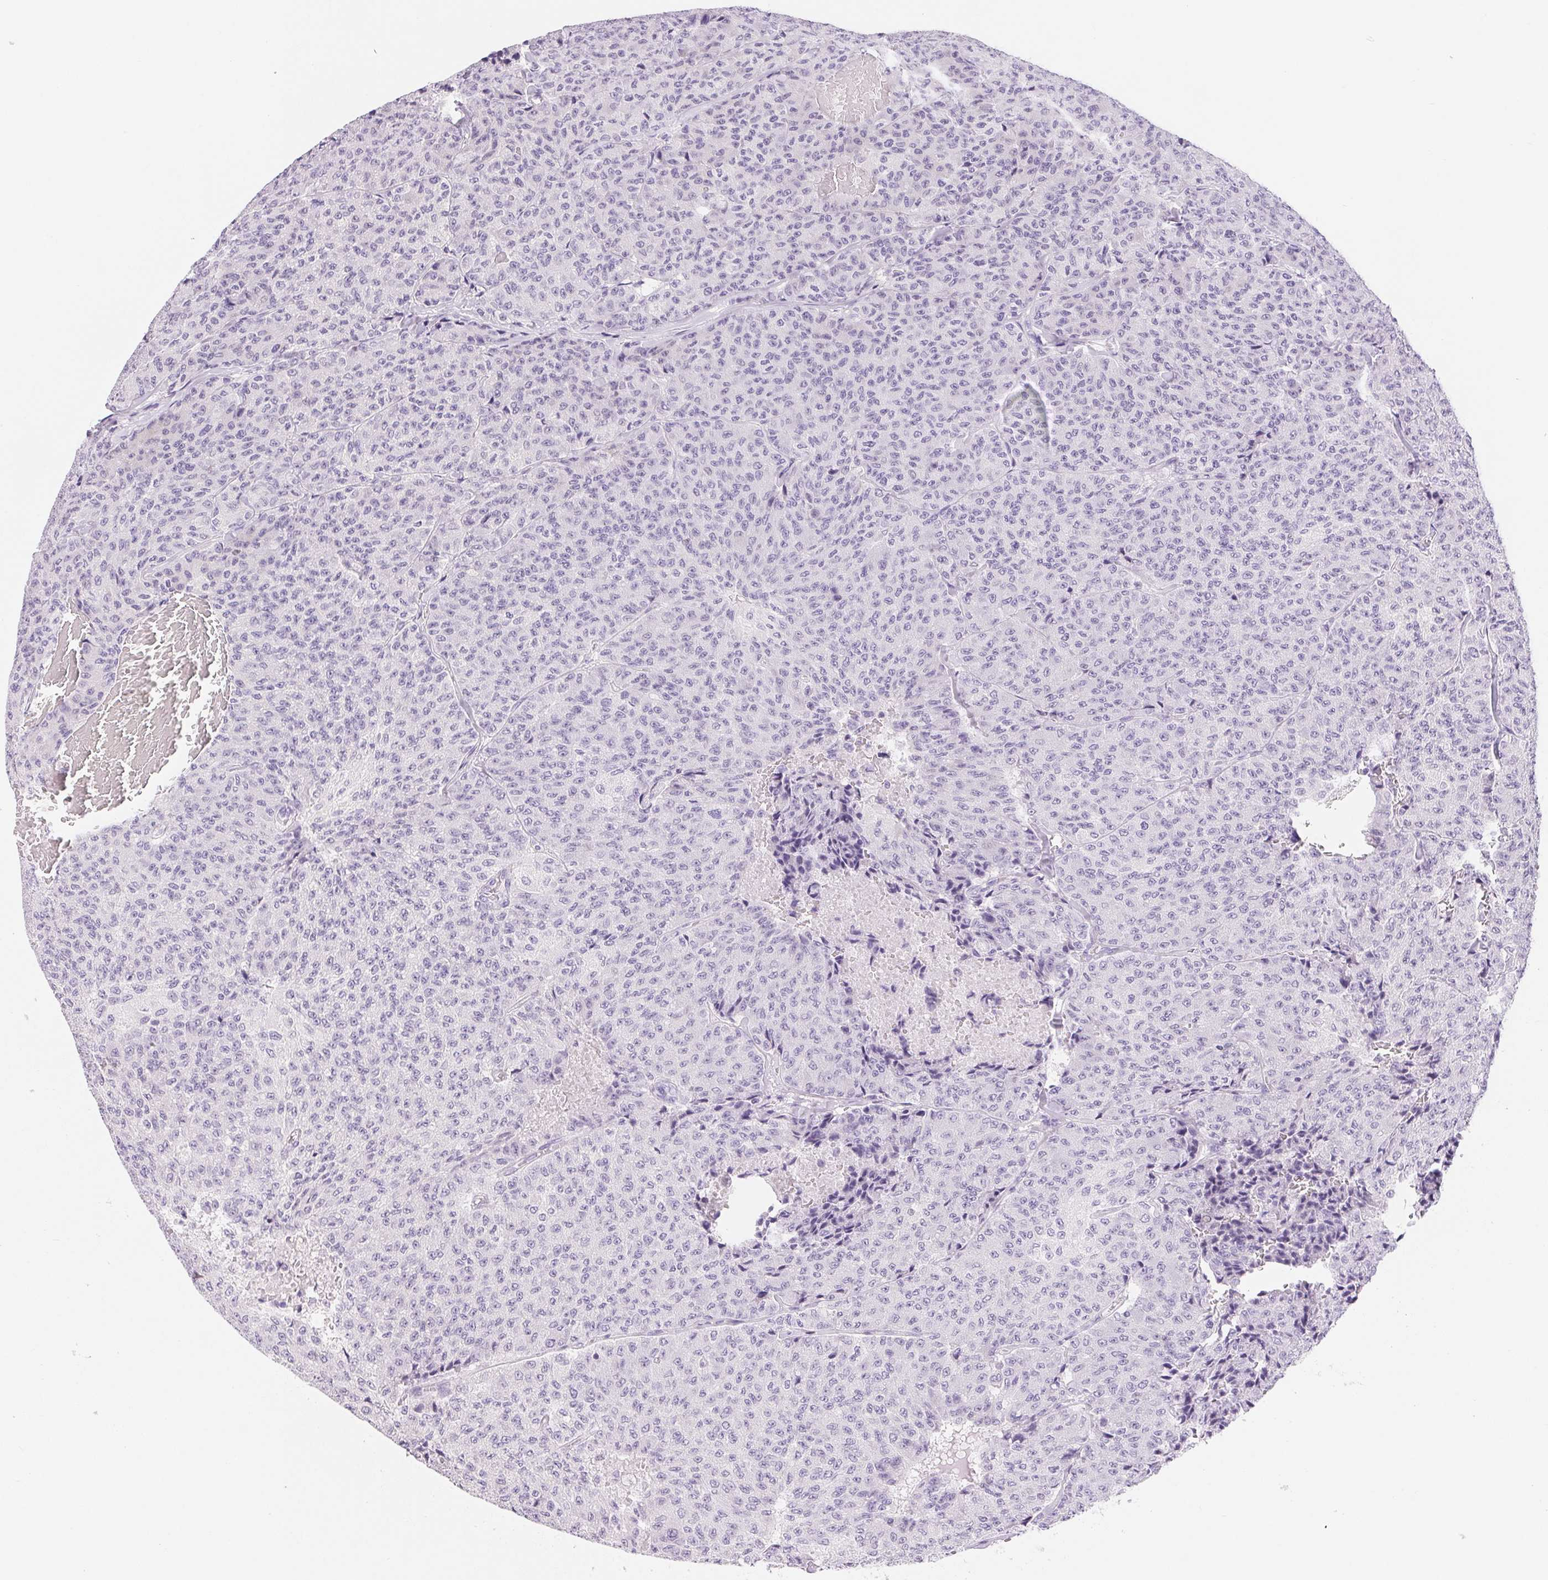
{"staining": {"intensity": "negative", "quantity": "none", "location": "none"}, "tissue": "carcinoid", "cell_type": "Tumor cells", "image_type": "cancer", "snomed": [{"axis": "morphology", "description": "Carcinoid, malignant, NOS"}, {"axis": "topography", "description": "Lung"}], "caption": "DAB immunohistochemical staining of human carcinoid exhibits no significant positivity in tumor cells.", "gene": "ASGR2", "patient": {"sex": "male", "age": 71}}